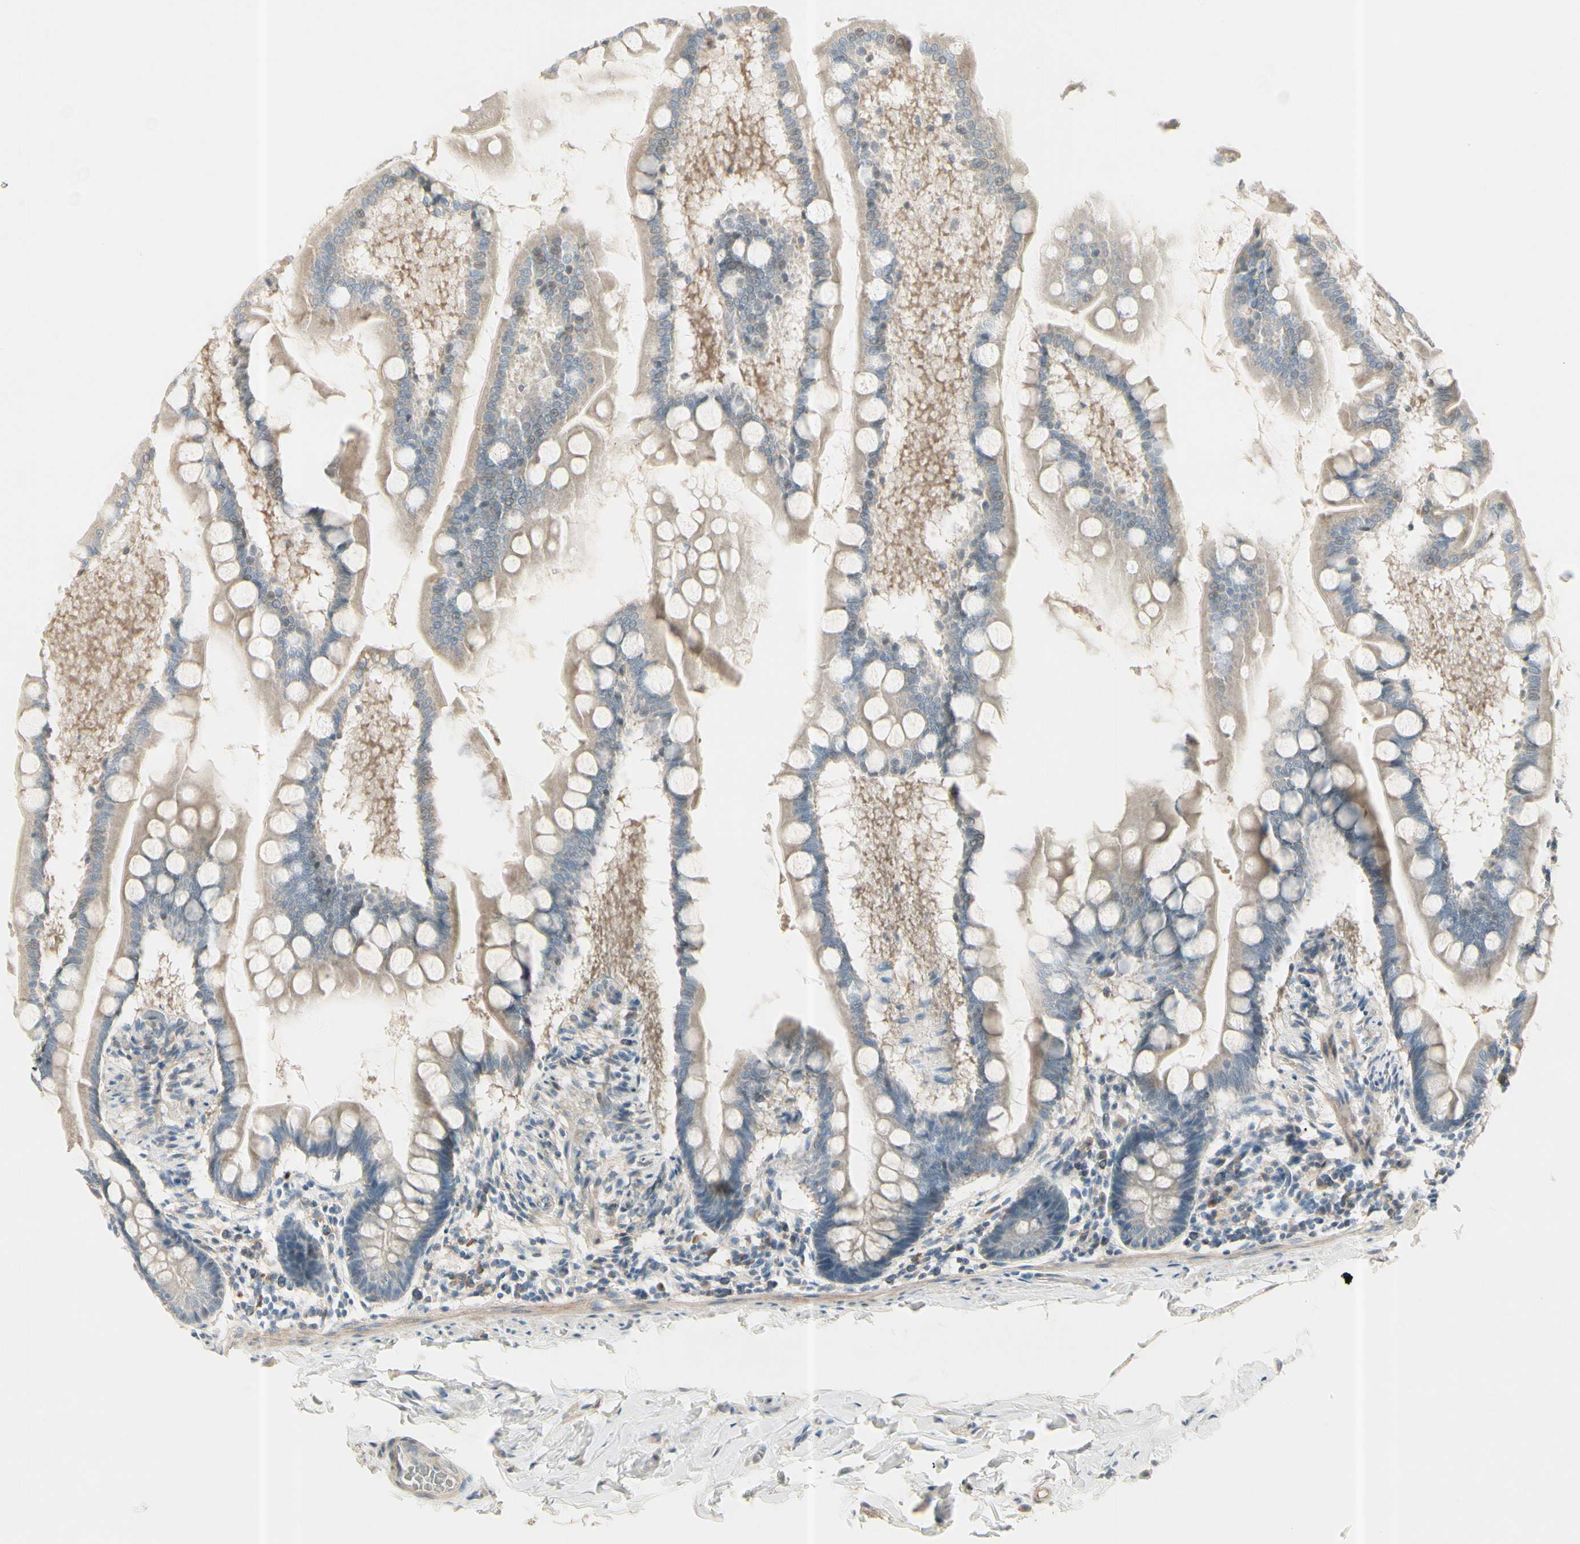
{"staining": {"intensity": "moderate", "quantity": "25%-75%", "location": "cytoplasmic/membranous"}, "tissue": "small intestine", "cell_type": "Glandular cells", "image_type": "normal", "snomed": [{"axis": "morphology", "description": "Normal tissue, NOS"}, {"axis": "topography", "description": "Small intestine"}], "caption": "IHC (DAB) staining of benign human small intestine exhibits moderate cytoplasmic/membranous protein positivity in approximately 25%-75% of glandular cells.", "gene": "CYP2E1", "patient": {"sex": "male", "age": 41}}